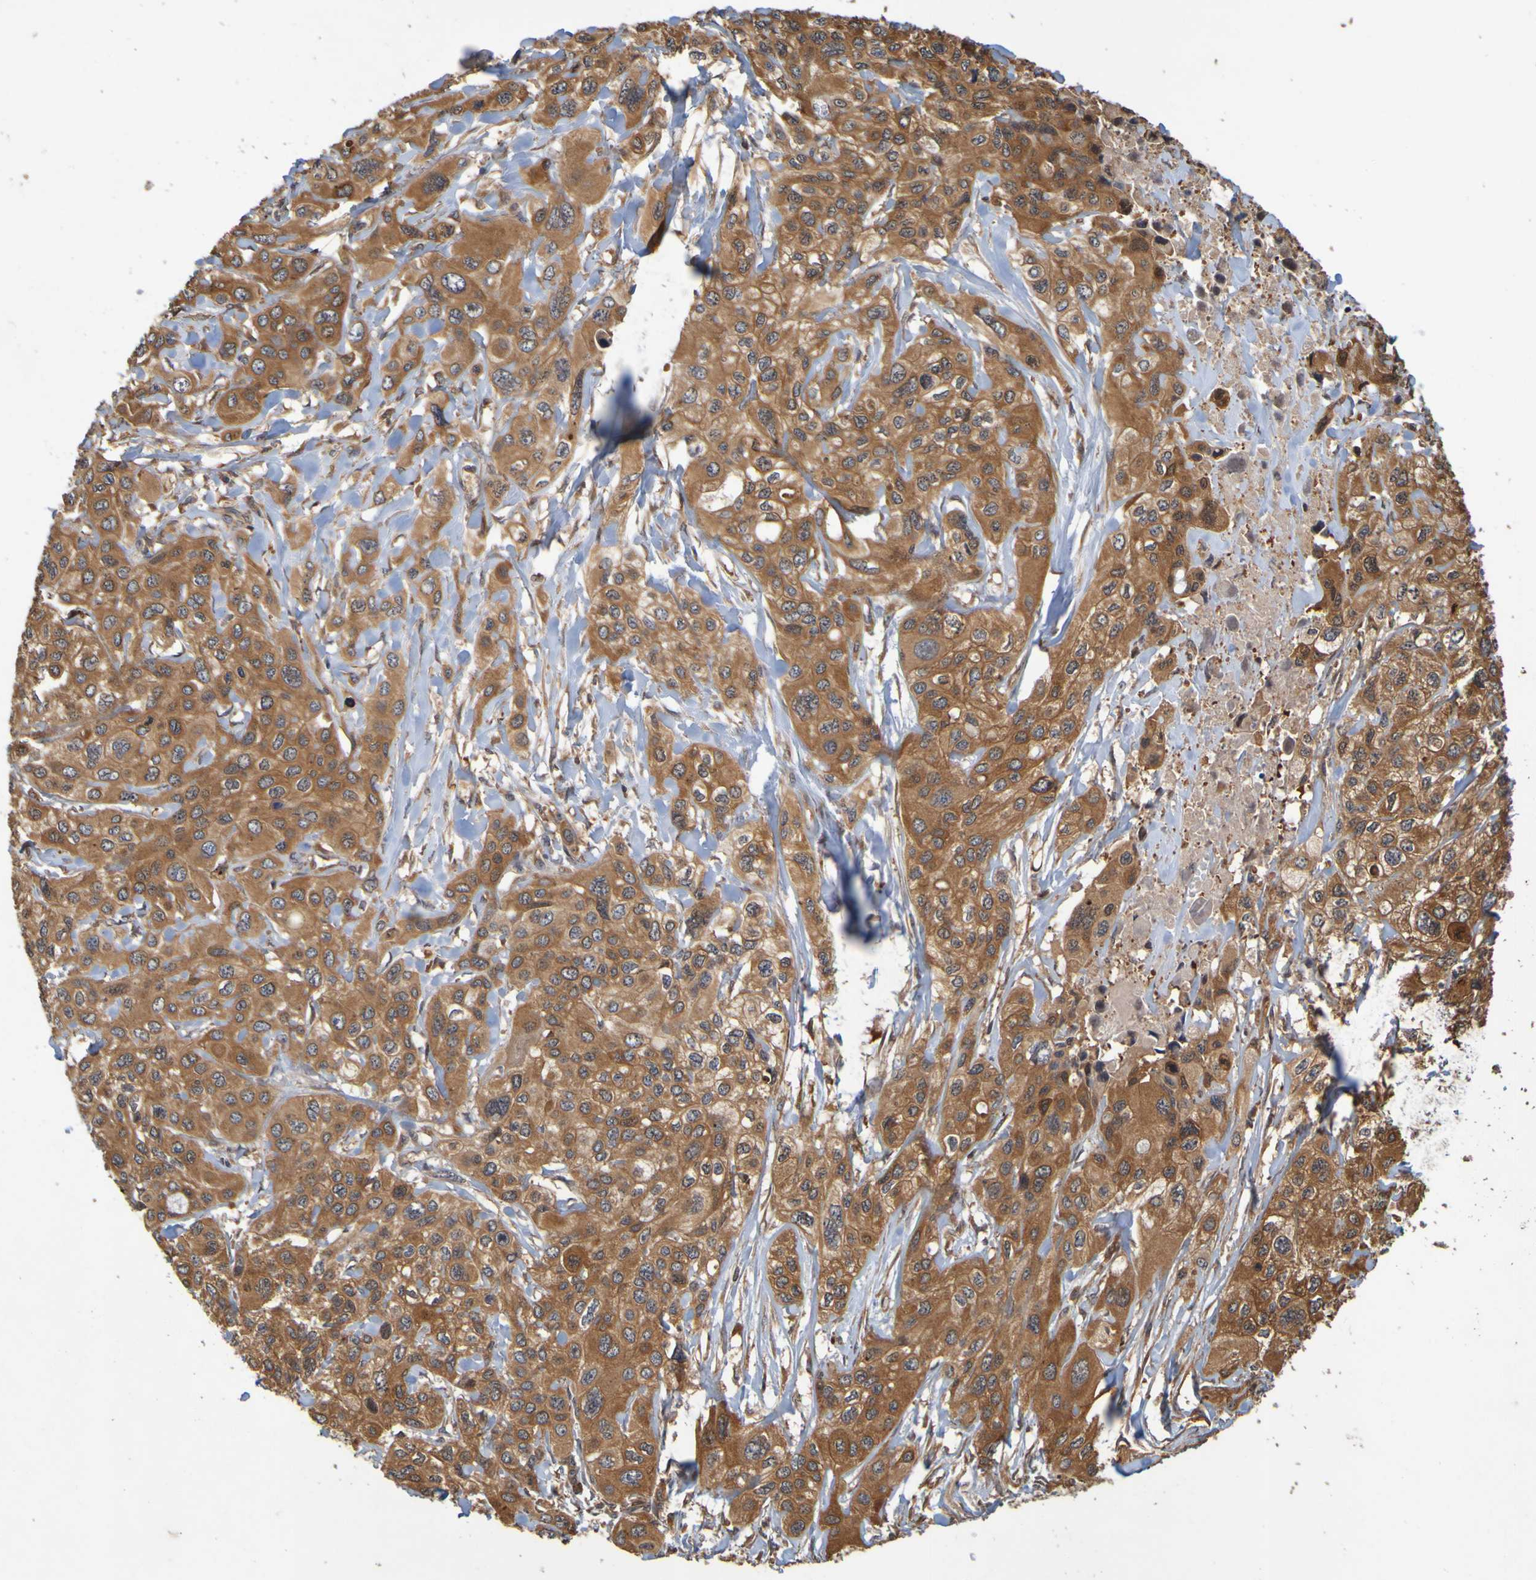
{"staining": {"intensity": "strong", "quantity": ">75%", "location": "cytoplasmic/membranous"}, "tissue": "pancreatic cancer", "cell_type": "Tumor cells", "image_type": "cancer", "snomed": [{"axis": "morphology", "description": "Adenocarcinoma, NOS"}, {"axis": "topography", "description": "Pancreas"}], "caption": "Pancreatic cancer (adenocarcinoma) stained with DAB (3,3'-diaminobenzidine) IHC demonstrates high levels of strong cytoplasmic/membranous staining in about >75% of tumor cells. (DAB (3,3'-diaminobenzidine) = brown stain, brightfield microscopy at high magnification).", "gene": "OCRL", "patient": {"sex": "male", "age": 73}}